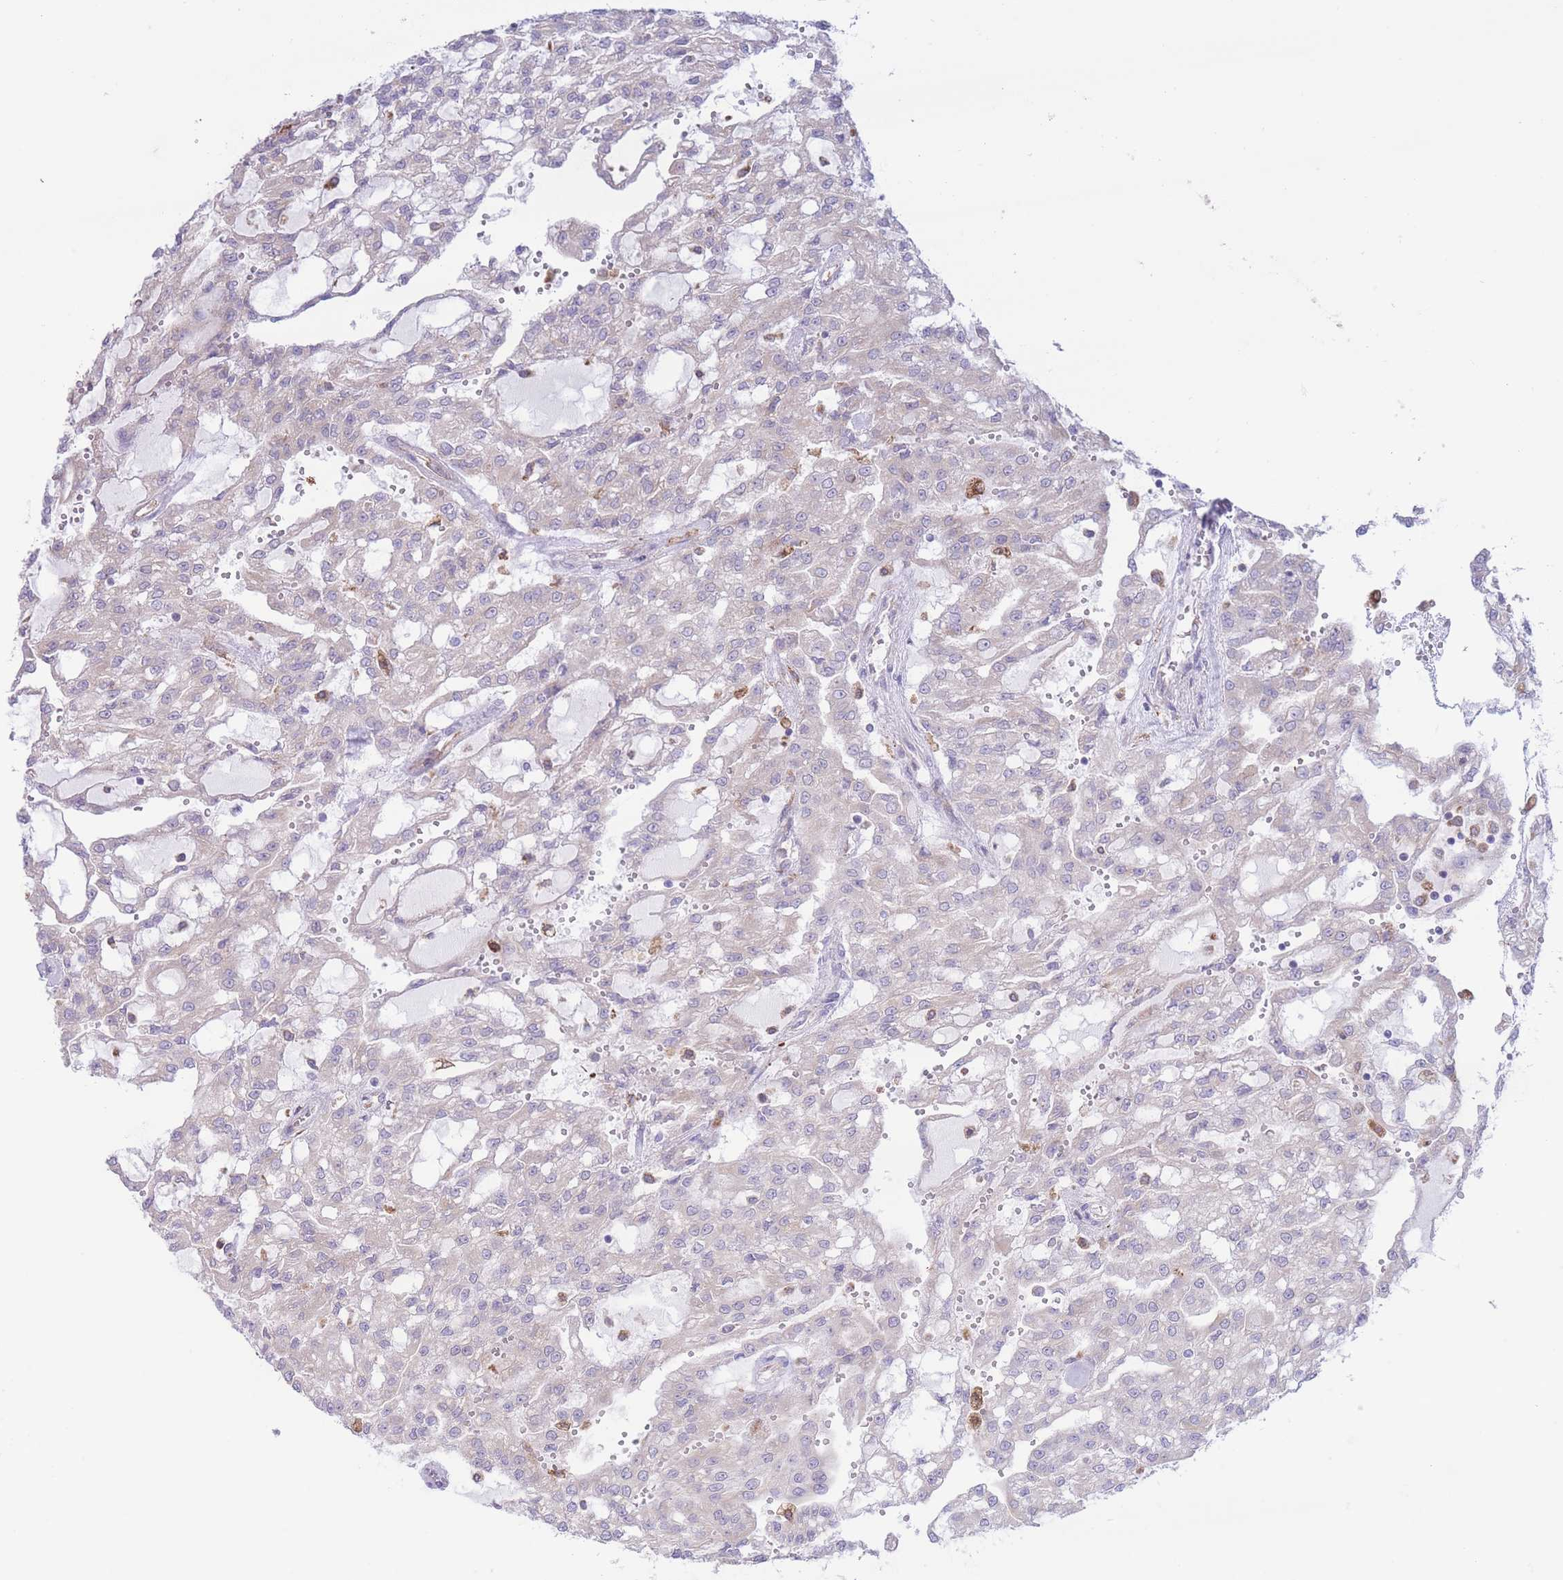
{"staining": {"intensity": "negative", "quantity": "none", "location": "none"}, "tissue": "renal cancer", "cell_type": "Tumor cells", "image_type": "cancer", "snomed": [{"axis": "morphology", "description": "Adenocarcinoma, NOS"}, {"axis": "topography", "description": "Kidney"}], "caption": "The immunohistochemistry histopathology image has no significant staining in tumor cells of renal adenocarcinoma tissue.", "gene": "MYDGF", "patient": {"sex": "male", "age": 63}}